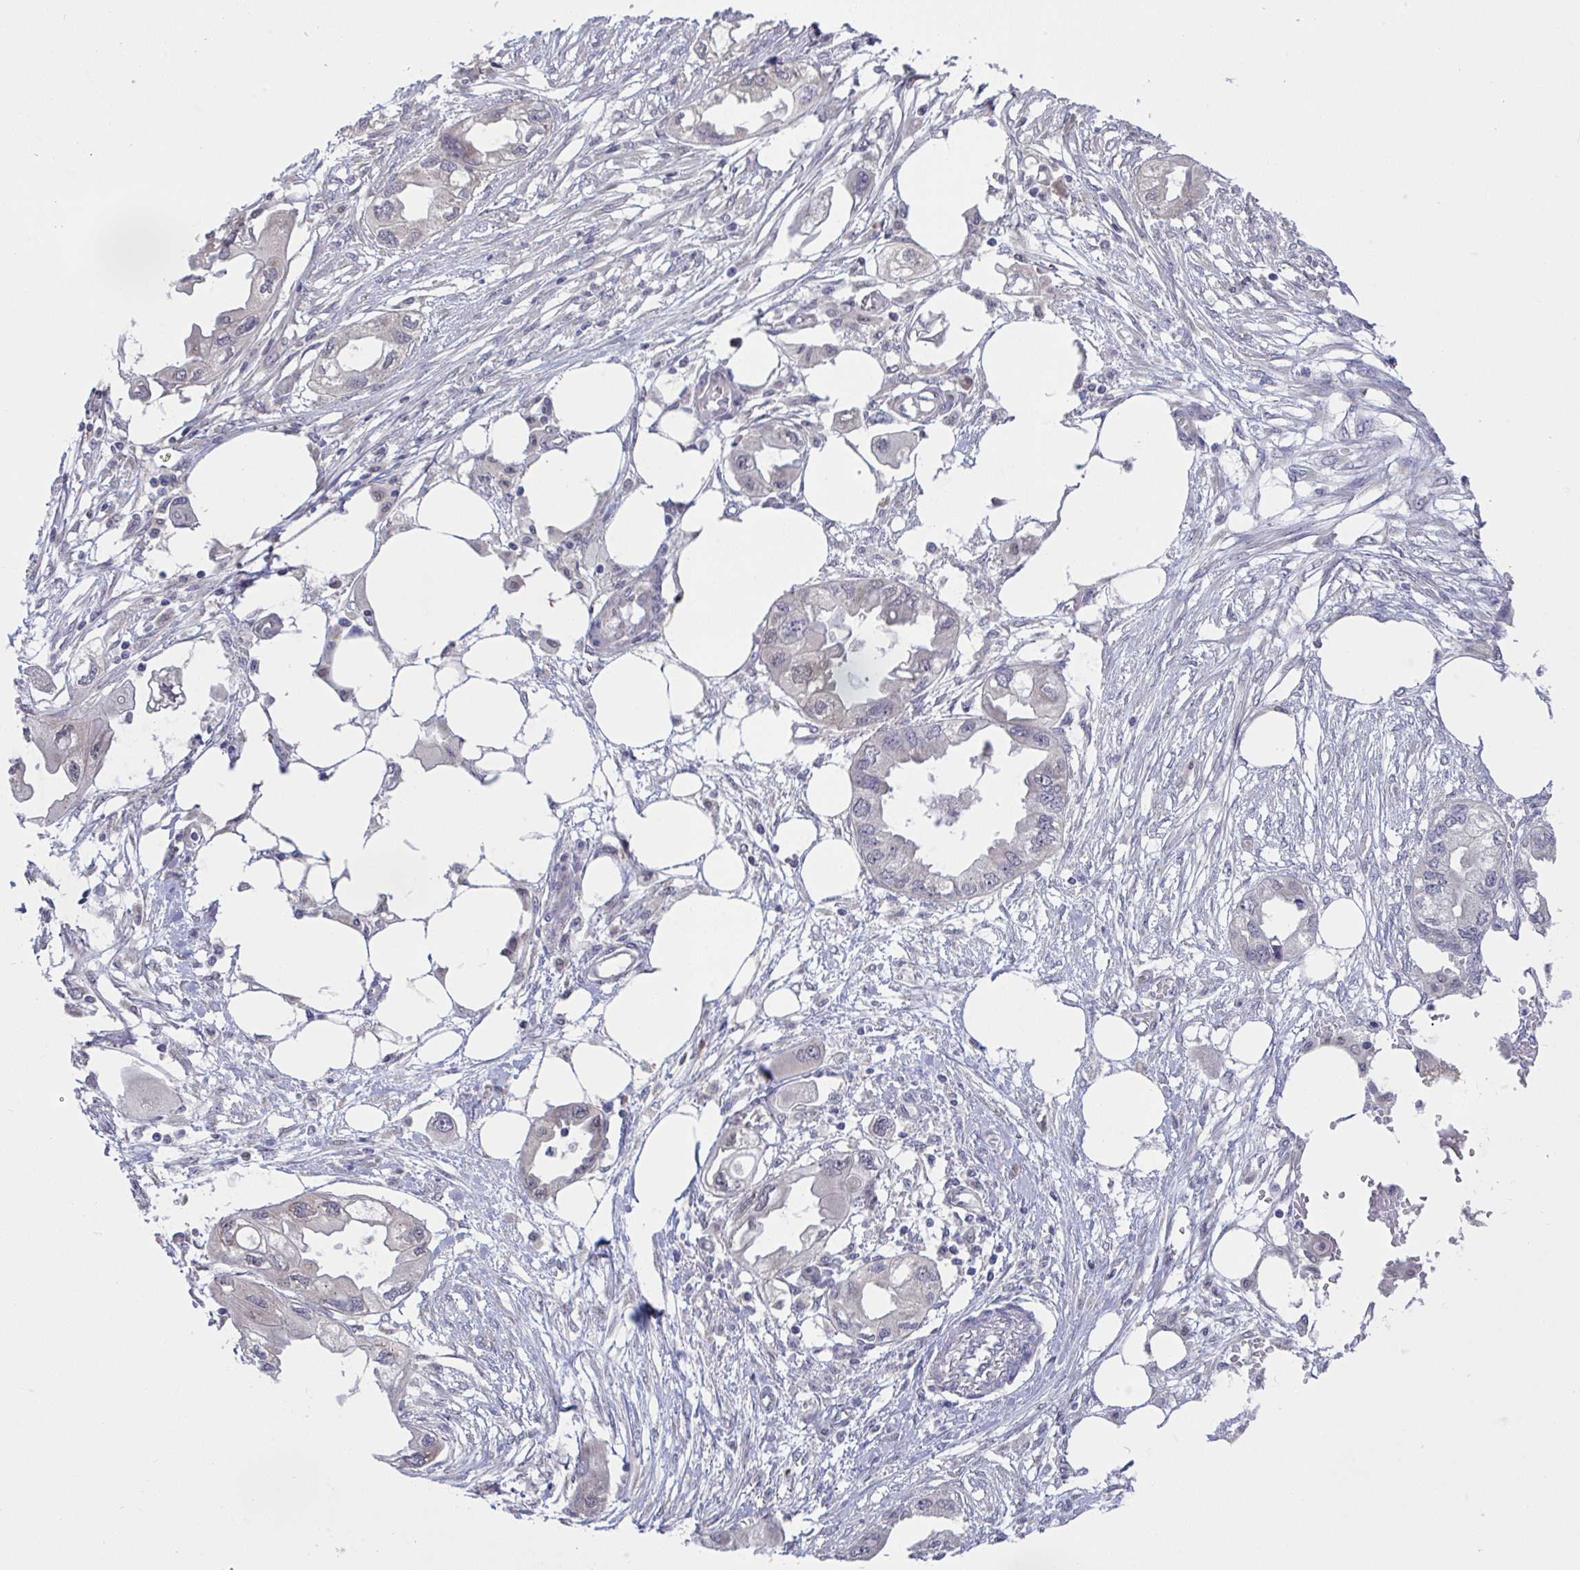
{"staining": {"intensity": "negative", "quantity": "none", "location": "none"}, "tissue": "endometrial cancer", "cell_type": "Tumor cells", "image_type": "cancer", "snomed": [{"axis": "morphology", "description": "Adenocarcinoma, NOS"}, {"axis": "morphology", "description": "Adenocarcinoma, metastatic, NOS"}, {"axis": "topography", "description": "Adipose tissue"}, {"axis": "topography", "description": "Endometrium"}], "caption": "Tumor cells show no significant protein staining in adenocarcinoma (endometrial).", "gene": "TMEM41A", "patient": {"sex": "female", "age": 67}}